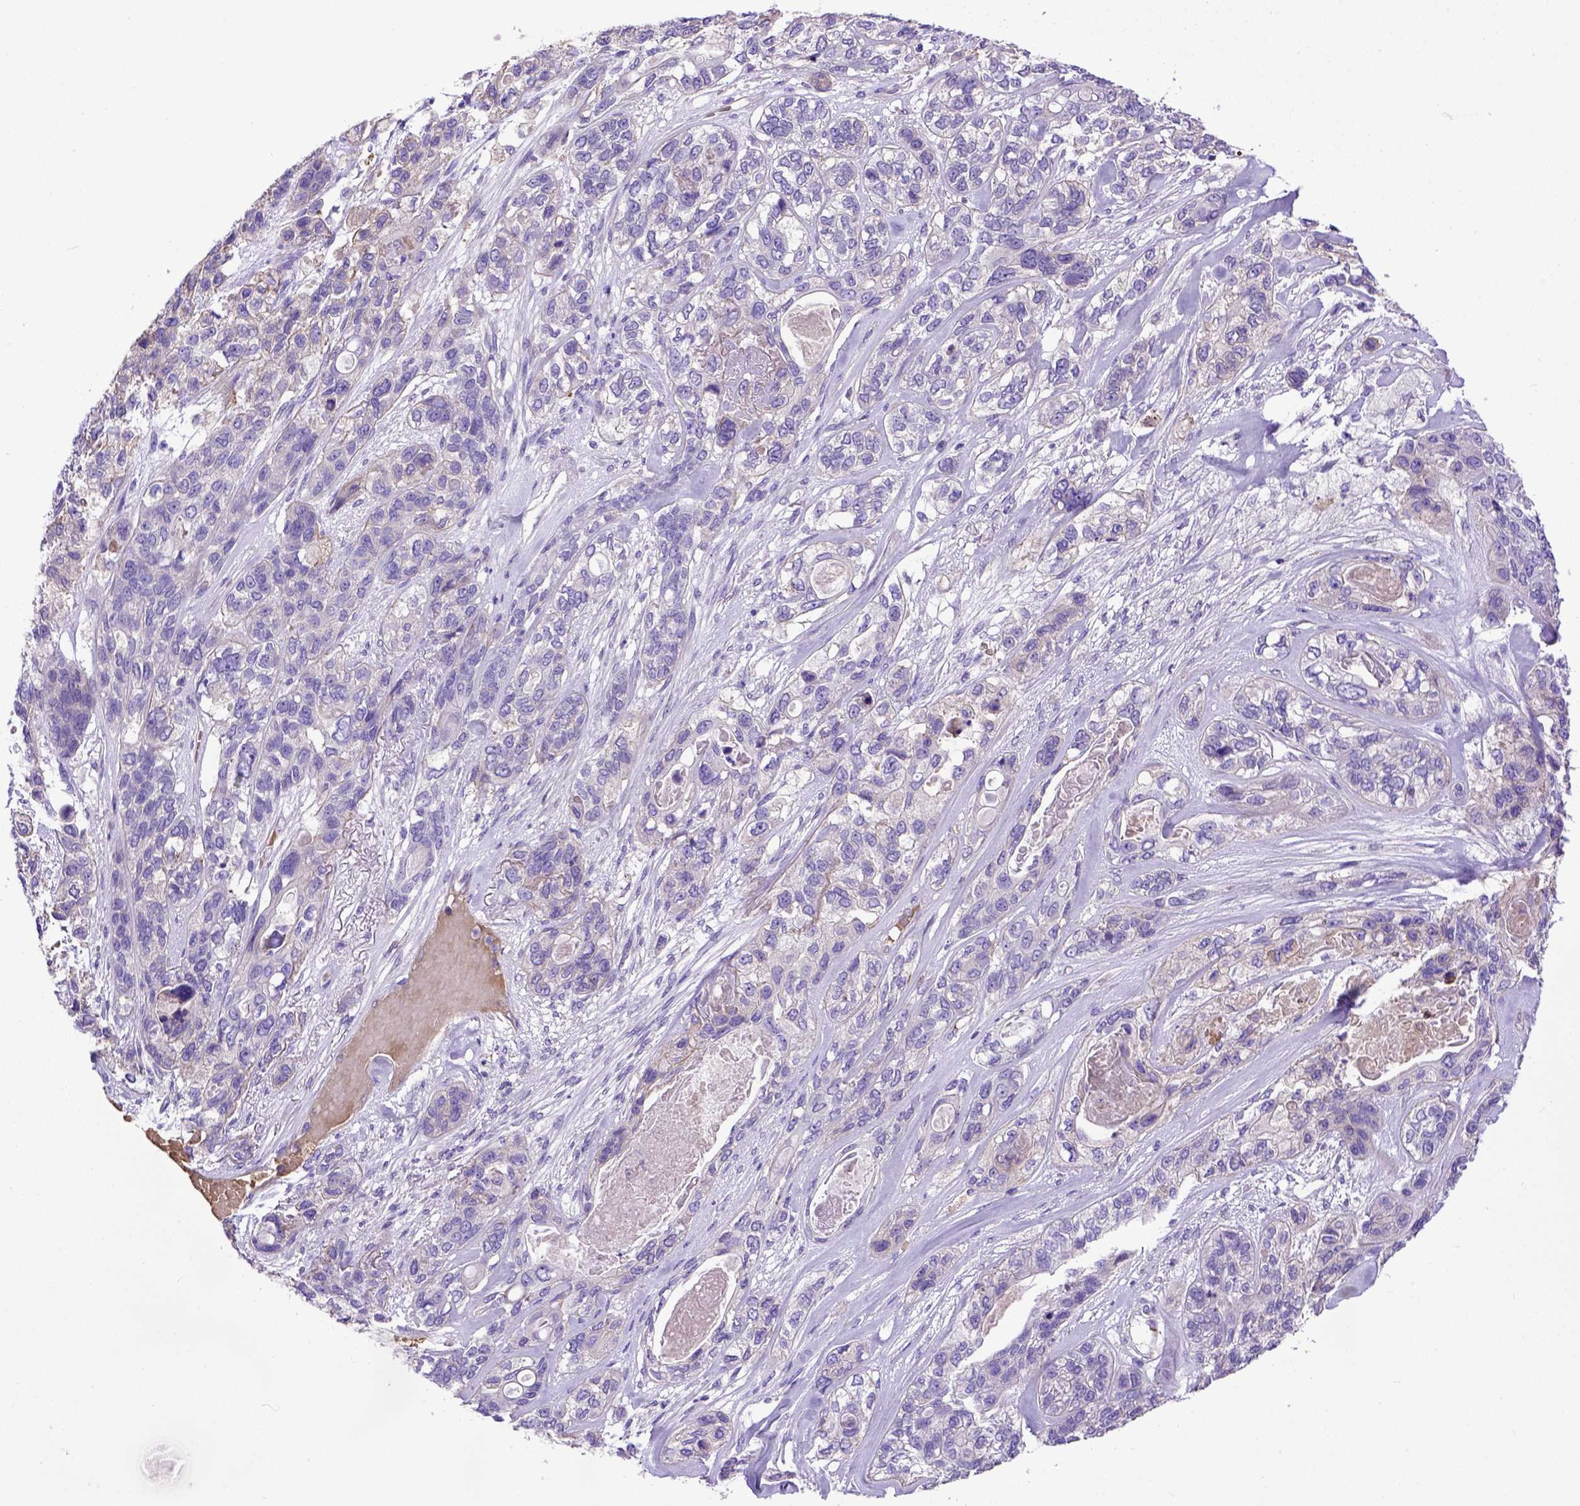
{"staining": {"intensity": "negative", "quantity": "none", "location": "none"}, "tissue": "lung cancer", "cell_type": "Tumor cells", "image_type": "cancer", "snomed": [{"axis": "morphology", "description": "Squamous cell carcinoma, NOS"}, {"axis": "topography", "description": "Lung"}], "caption": "Immunohistochemistry (IHC) of lung cancer demonstrates no expression in tumor cells. (Stains: DAB immunohistochemistry (IHC) with hematoxylin counter stain, Microscopy: brightfield microscopy at high magnification).", "gene": "ADAM12", "patient": {"sex": "female", "age": 70}}